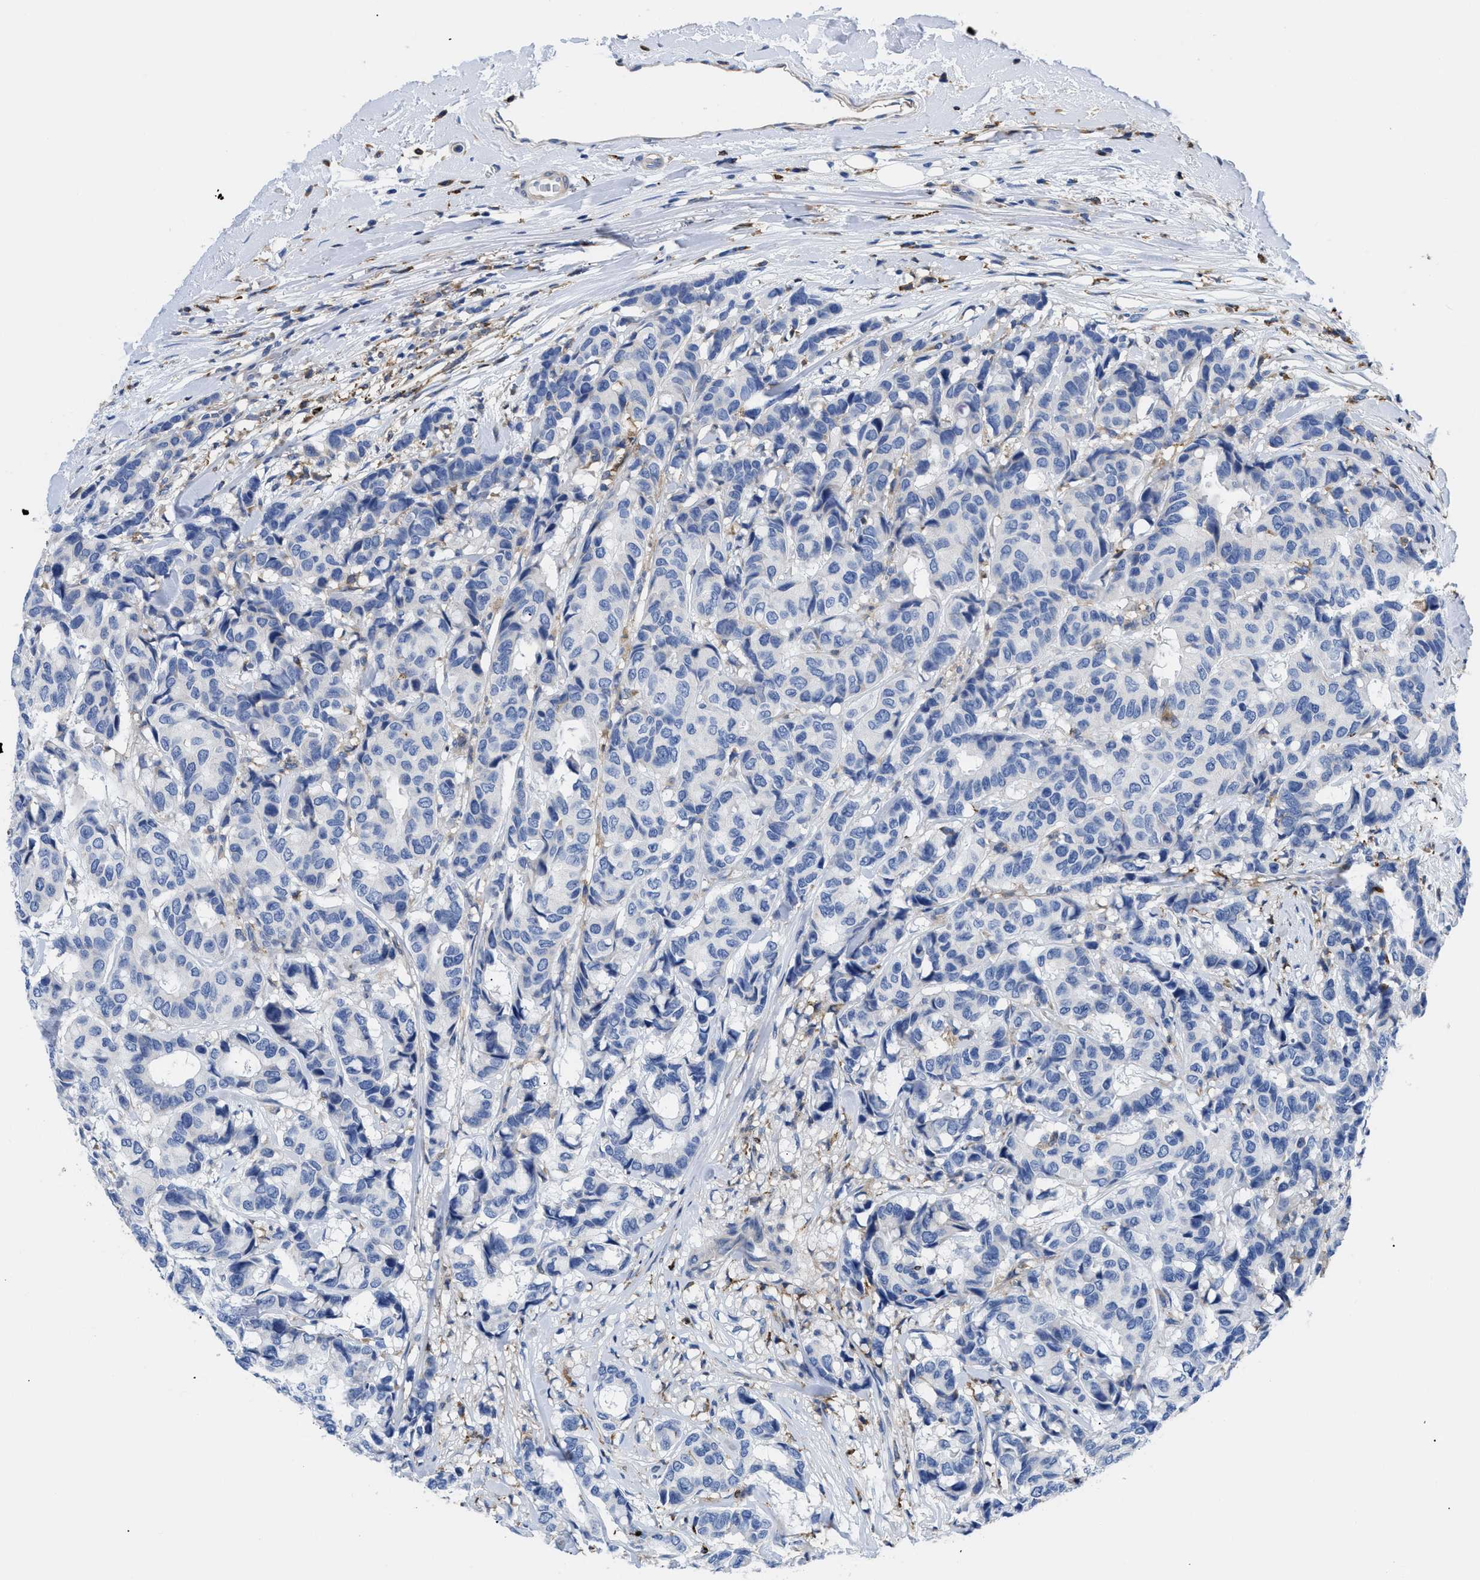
{"staining": {"intensity": "negative", "quantity": "none", "location": "none"}, "tissue": "breast cancer", "cell_type": "Tumor cells", "image_type": "cancer", "snomed": [{"axis": "morphology", "description": "Duct carcinoma"}, {"axis": "topography", "description": "Breast"}], "caption": "Immunohistochemistry (IHC) photomicrograph of intraductal carcinoma (breast) stained for a protein (brown), which exhibits no expression in tumor cells.", "gene": "HLA-DPA1", "patient": {"sex": "female", "age": 87}}